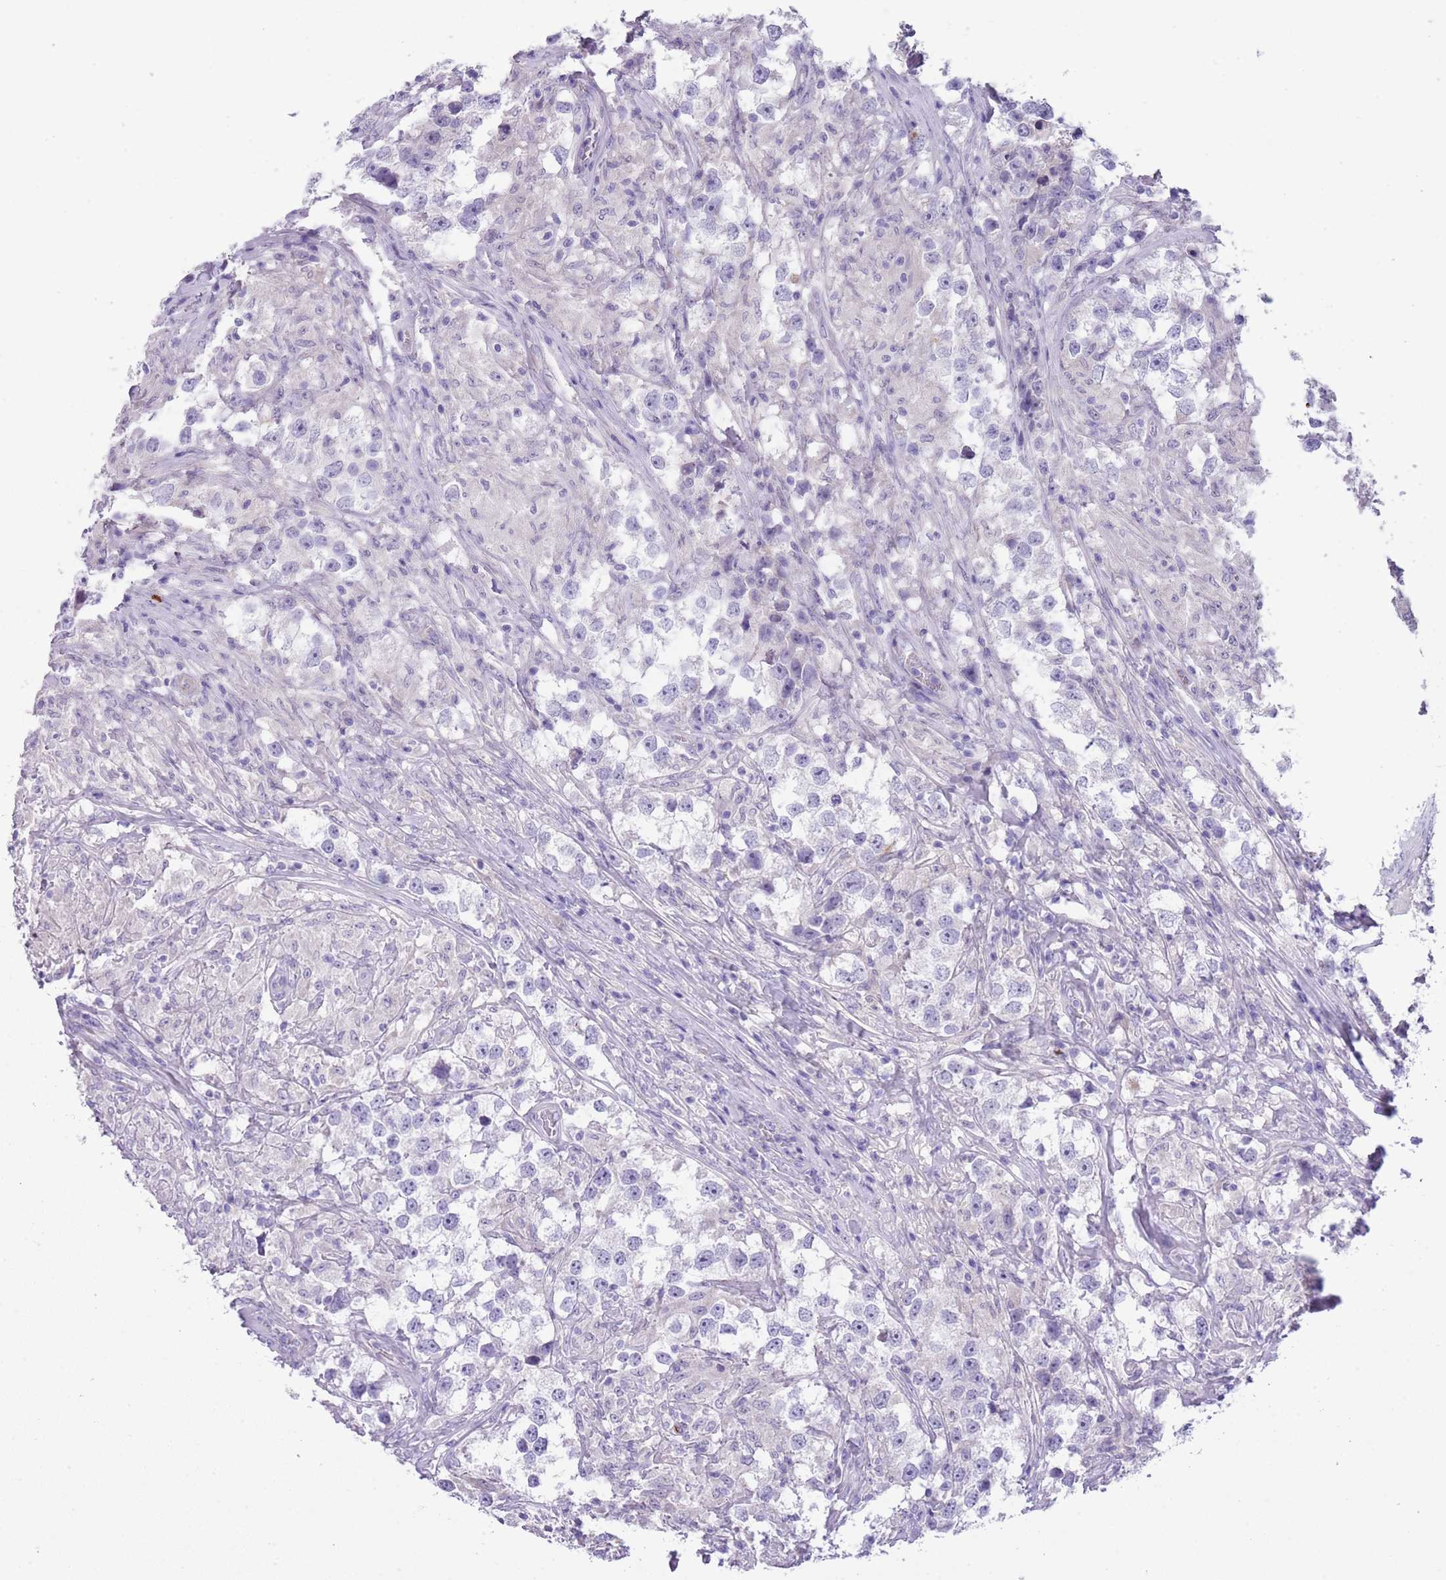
{"staining": {"intensity": "negative", "quantity": "none", "location": "none"}, "tissue": "testis cancer", "cell_type": "Tumor cells", "image_type": "cancer", "snomed": [{"axis": "morphology", "description": "Seminoma, NOS"}, {"axis": "topography", "description": "Testis"}], "caption": "An immunohistochemistry histopathology image of testis seminoma is shown. There is no staining in tumor cells of testis seminoma. Brightfield microscopy of IHC stained with DAB (brown) and hematoxylin (blue), captured at high magnification.", "gene": "TSGA13", "patient": {"sex": "male", "age": 46}}